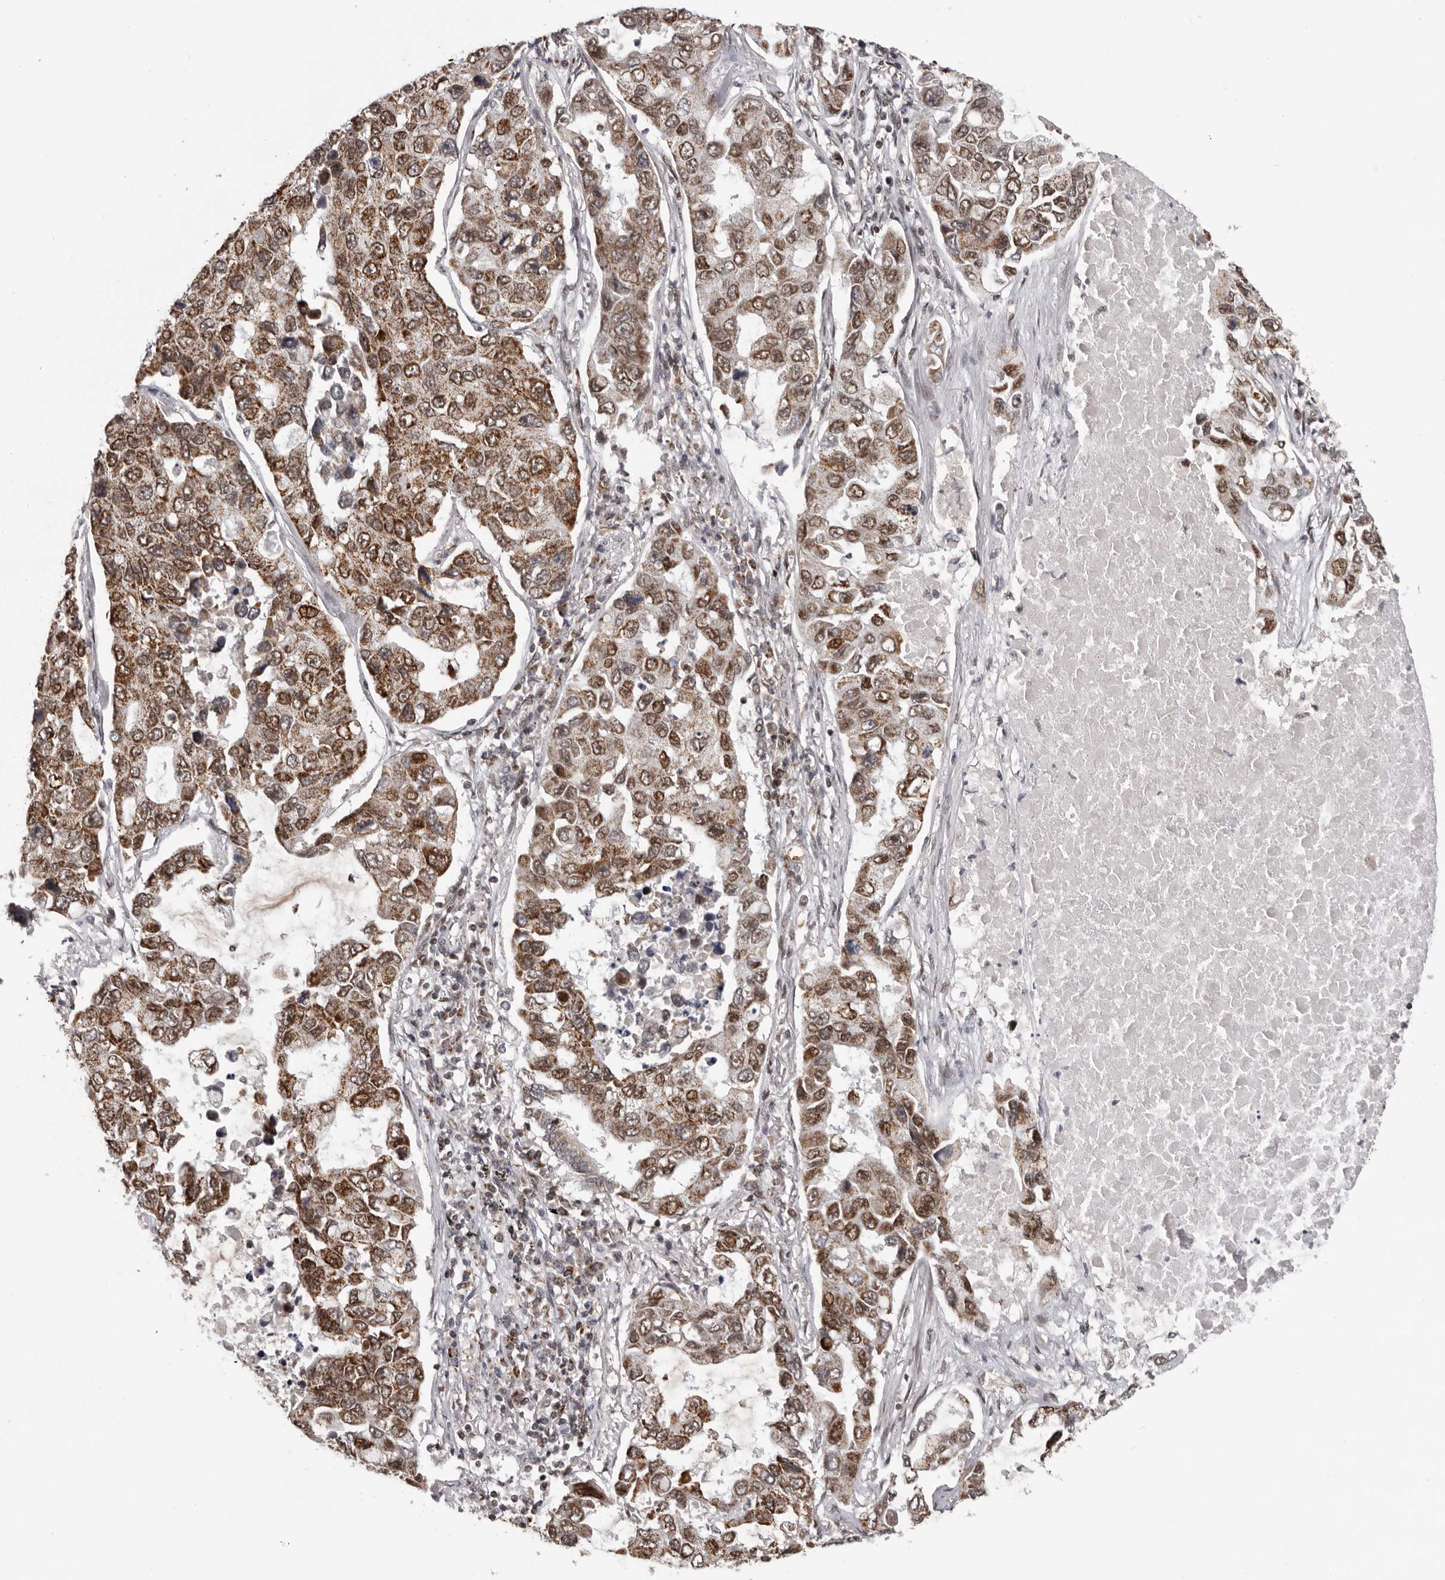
{"staining": {"intensity": "moderate", "quantity": ">75%", "location": "cytoplasmic/membranous"}, "tissue": "lung cancer", "cell_type": "Tumor cells", "image_type": "cancer", "snomed": [{"axis": "morphology", "description": "Adenocarcinoma, NOS"}, {"axis": "topography", "description": "Lung"}], "caption": "A medium amount of moderate cytoplasmic/membranous expression is seen in approximately >75% of tumor cells in lung adenocarcinoma tissue.", "gene": "C17orf99", "patient": {"sex": "male", "age": 64}}